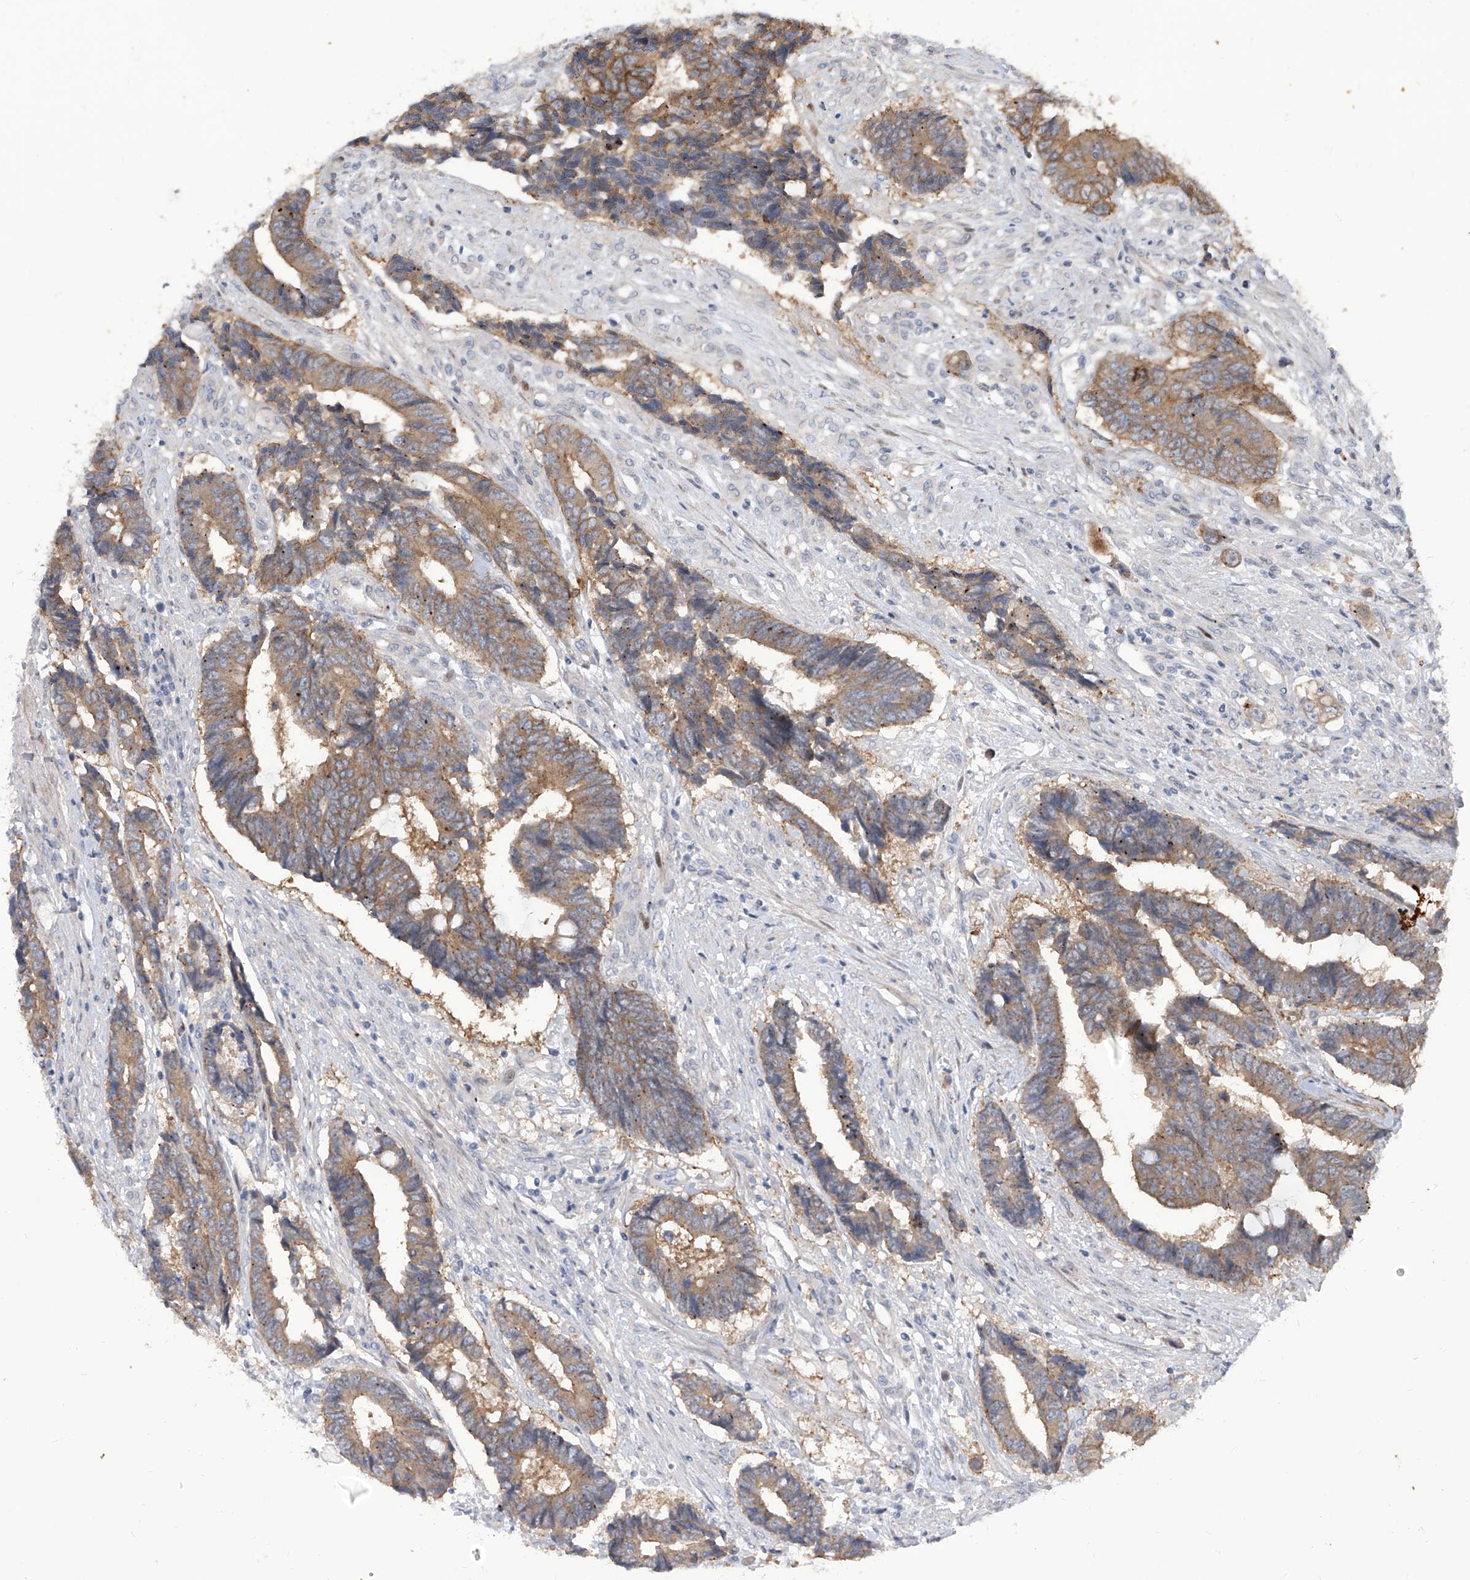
{"staining": {"intensity": "moderate", "quantity": ">75%", "location": "cytoplasmic/membranous"}, "tissue": "colorectal cancer", "cell_type": "Tumor cells", "image_type": "cancer", "snomed": [{"axis": "morphology", "description": "Adenocarcinoma, NOS"}, {"axis": "topography", "description": "Rectum"}], "caption": "A brown stain labels moderate cytoplasmic/membranous expression of a protein in human colorectal cancer (adenocarcinoma) tumor cells.", "gene": "LRRC1", "patient": {"sex": "male", "age": 84}}